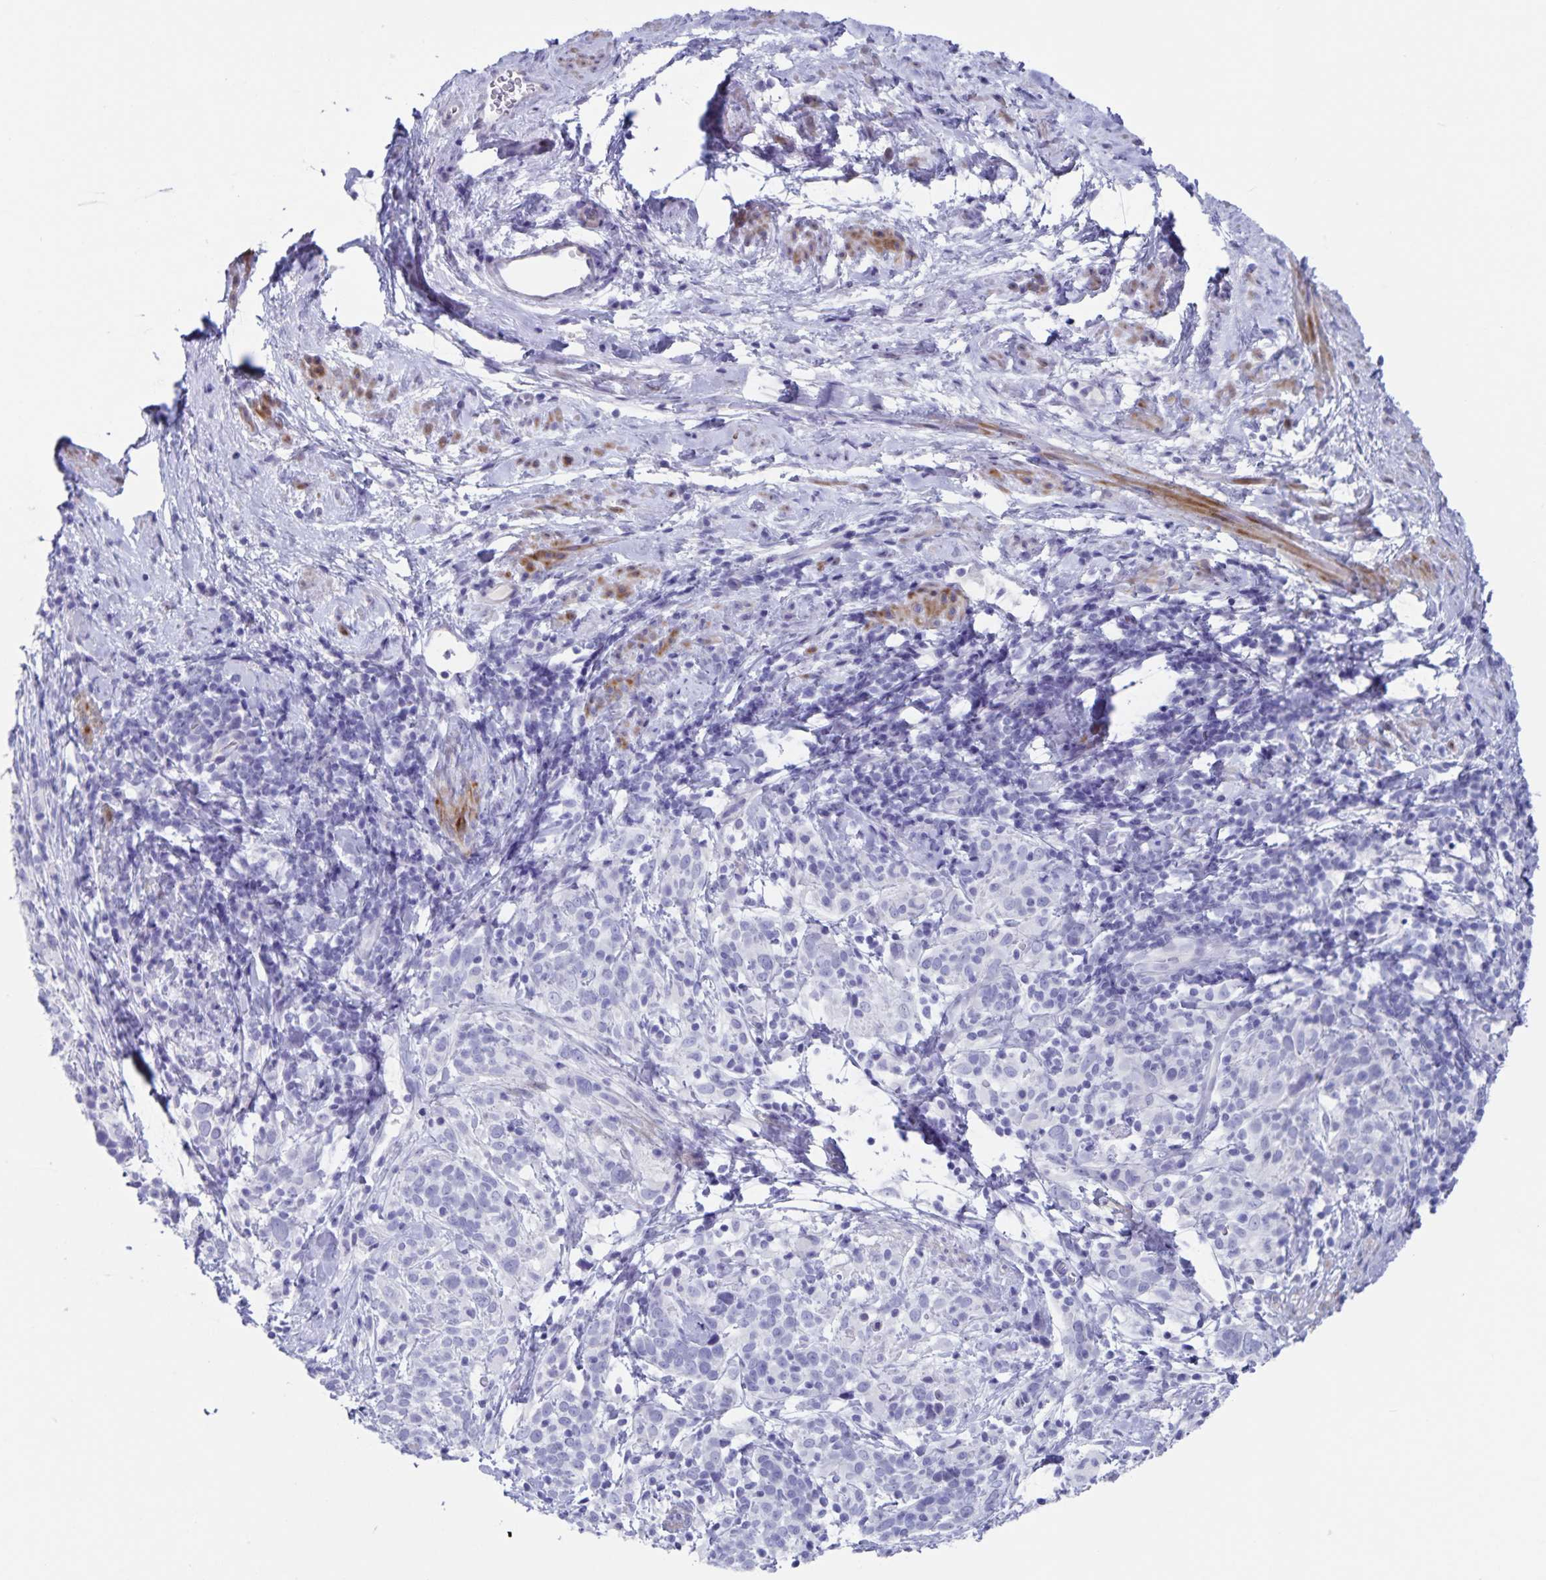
{"staining": {"intensity": "negative", "quantity": "none", "location": "none"}, "tissue": "cervical cancer", "cell_type": "Tumor cells", "image_type": "cancer", "snomed": [{"axis": "morphology", "description": "Squamous cell carcinoma, NOS"}, {"axis": "topography", "description": "Cervix"}], "caption": "This is an immunohistochemistry micrograph of cervical cancer (squamous cell carcinoma). There is no positivity in tumor cells.", "gene": "C11orf42", "patient": {"sex": "female", "age": 61}}